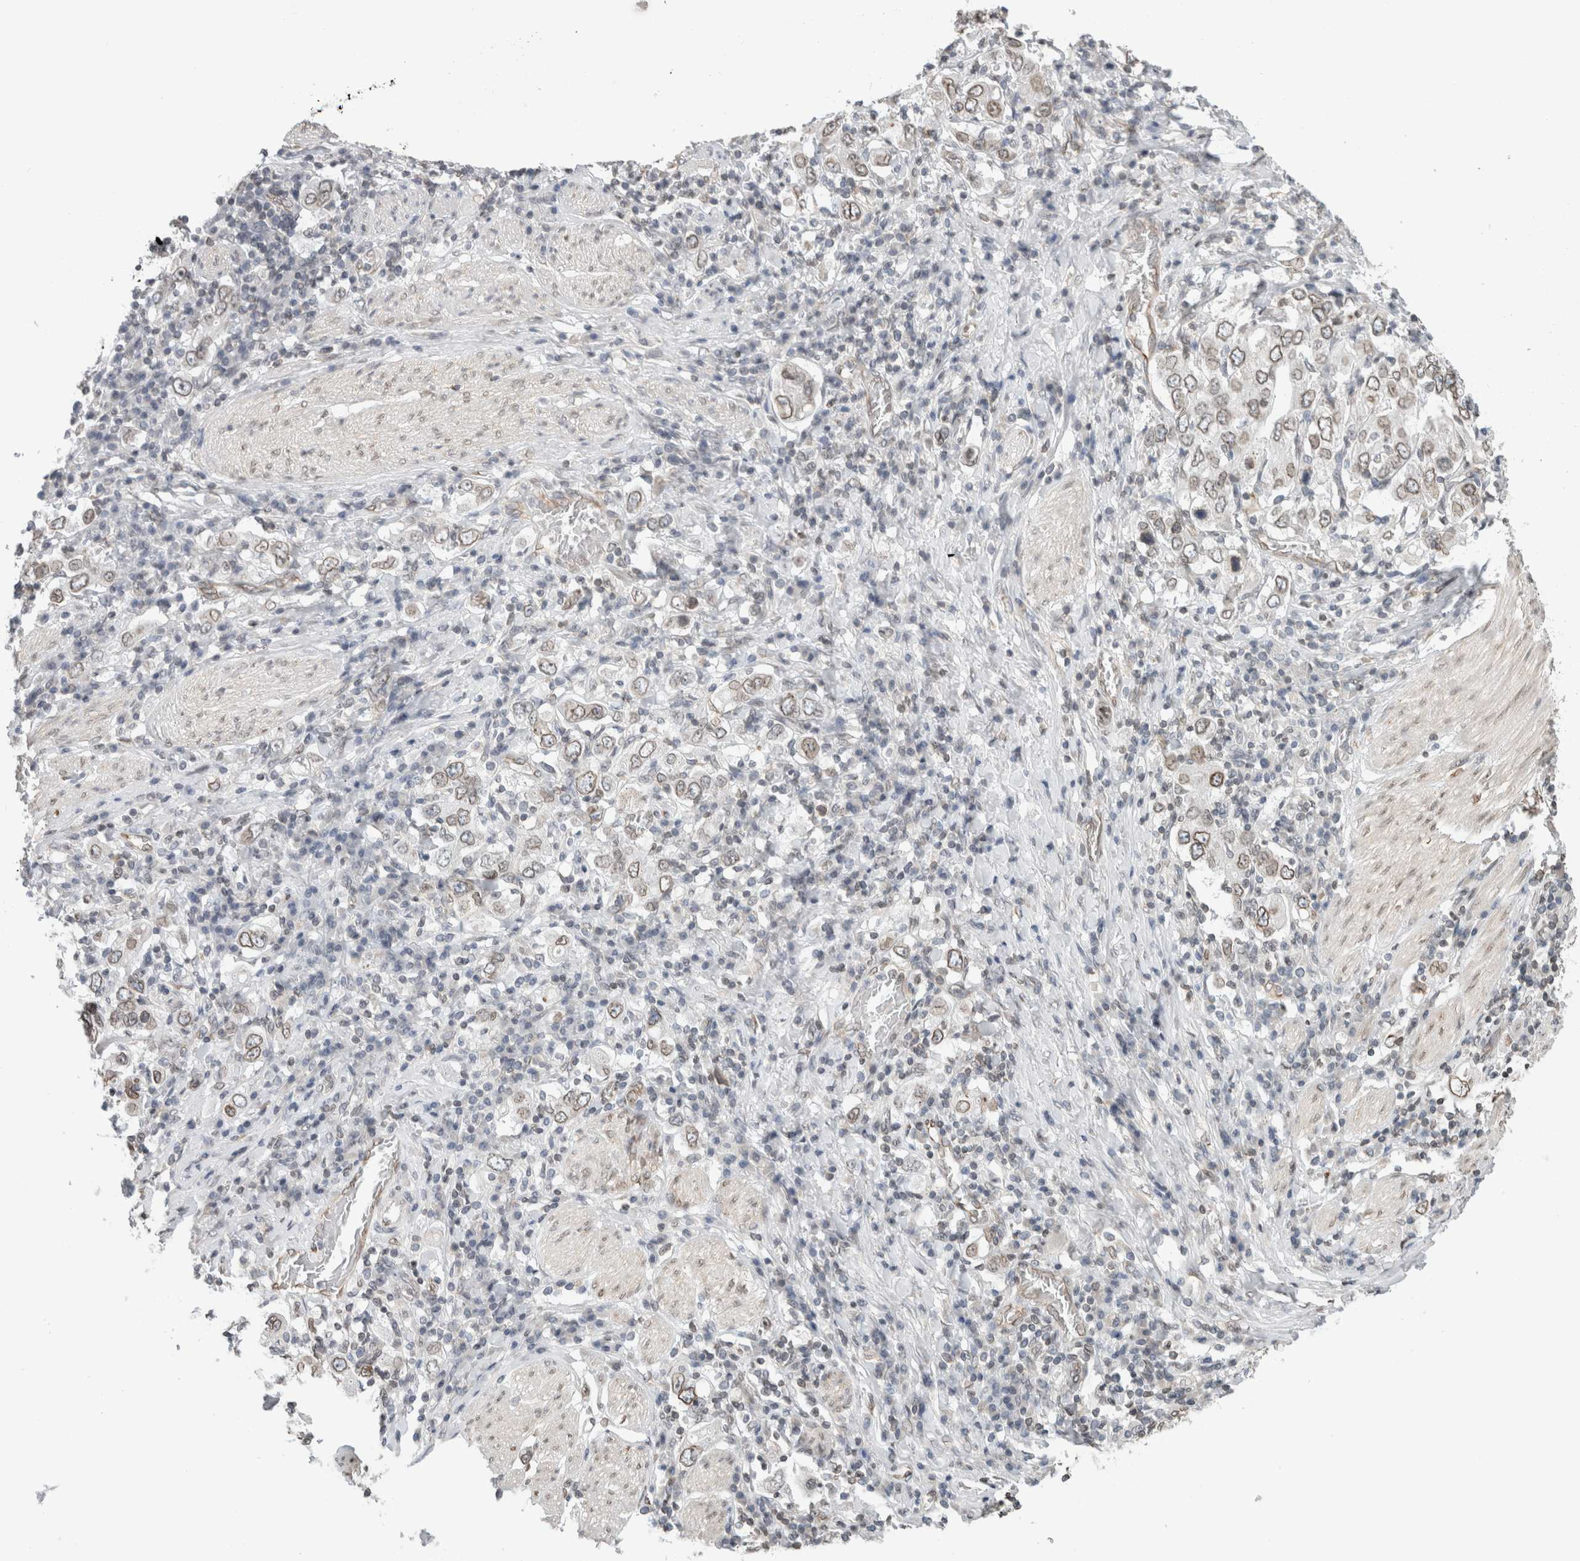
{"staining": {"intensity": "moderate", "quantity": ">75%", "location": "cytoplasmic/membranous,nuclear"}, "tissue": "stomach cancer", "cell_type": "Tumor cells", "image_type": "cancer", "snomed": [{"axis": "morphology", "description": "Adenocarcinoma, NOS"}, {"axis": "topography", "description": "Stomach, upper"}], "caption": "Human stomach cancer (adenocarcinoma) stained with a protein marker displays moderate staining in tumor cells.", "gene": "RBMX2", "patient": {"sex": "male", "age": 62}}